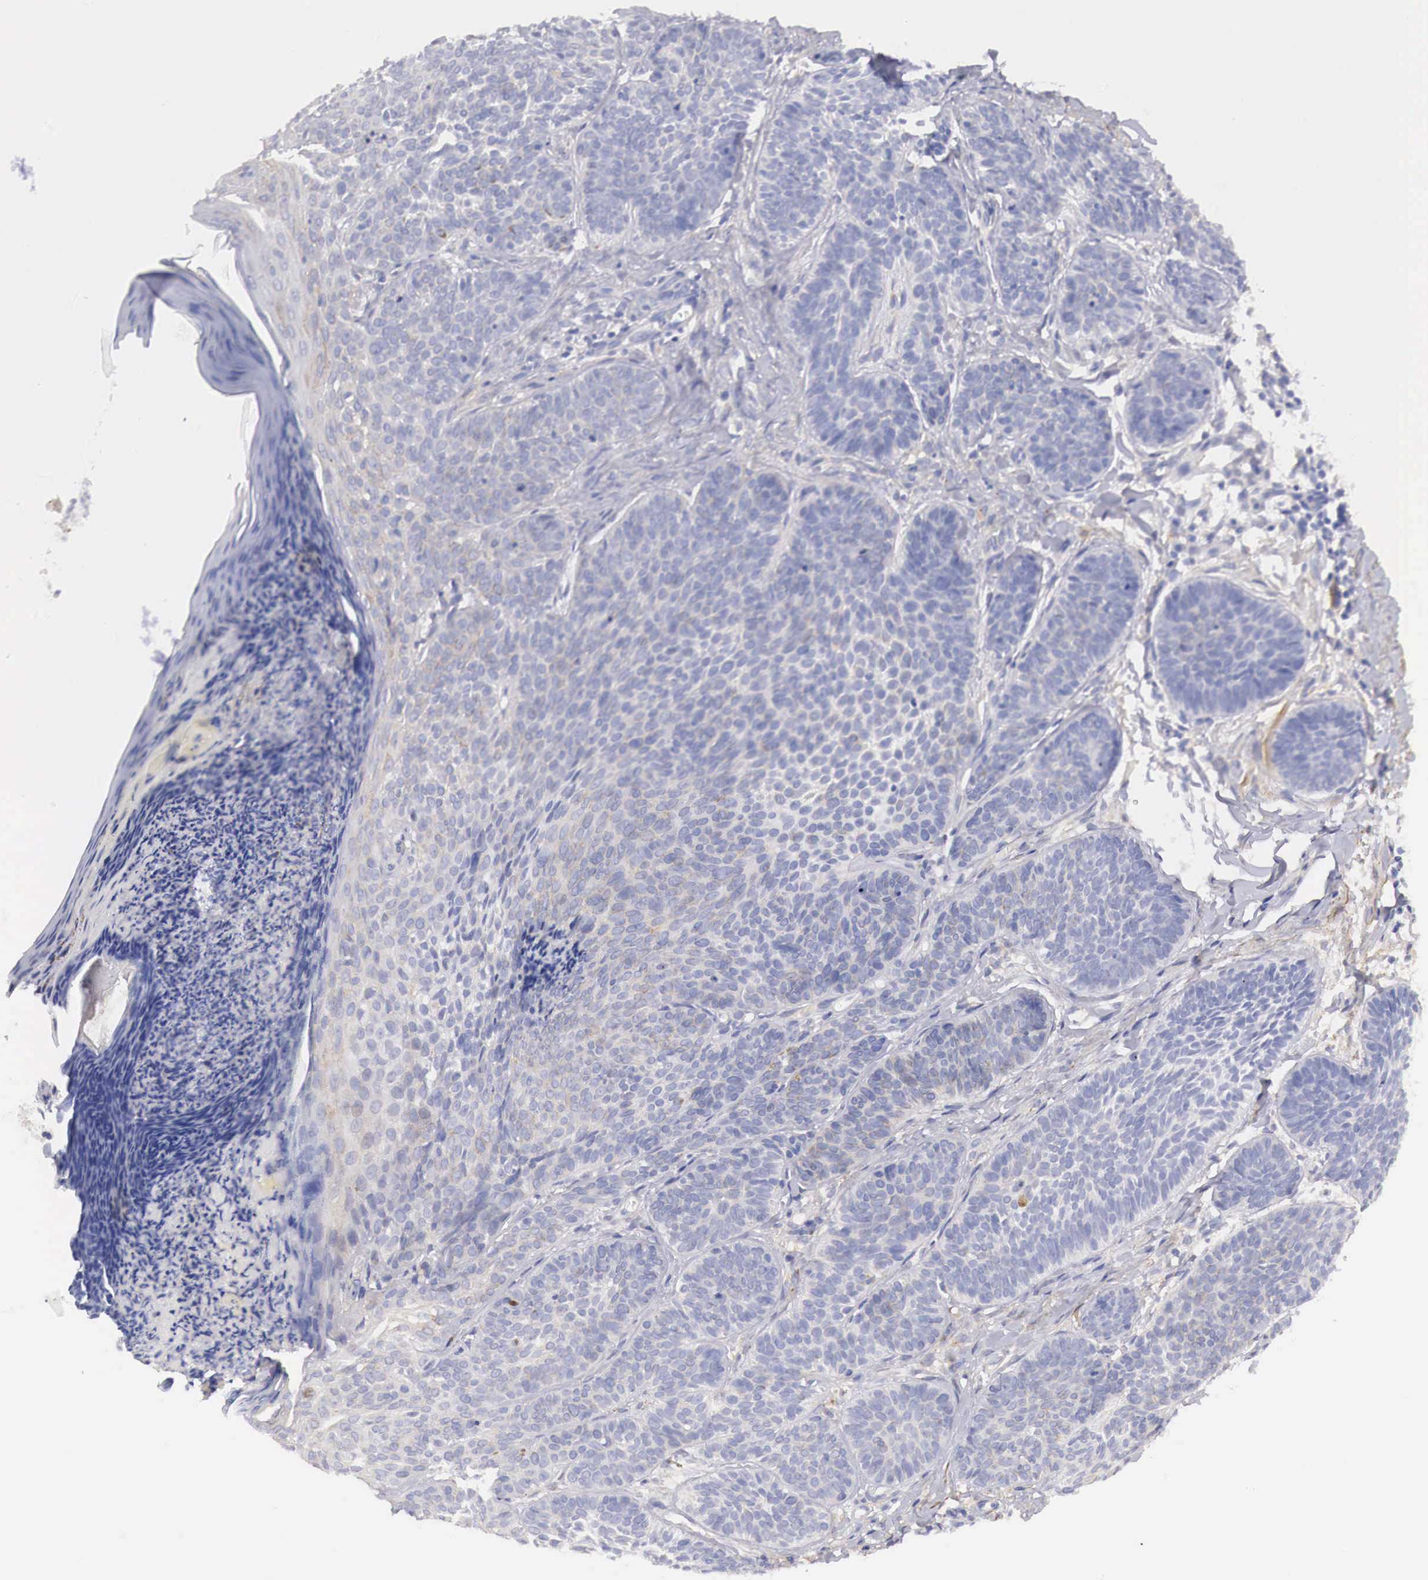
{"staining": {"intensity": "negative", "quantity": "none", "location": "none"}, "tissue": "skin cancer", "cell_type": "Tumor cells", "image_type": "cancer", "snomed": [{"axis": "morphology", "description": "Basal cell carcinoma"}, {"axis": "topography", "description": "Skin"}], "caption": "An image of human skin cancer is negative for staining in tumor cells.", "gene": "KLHDC7B", "patient": {"sex": "female", "age": 62}}